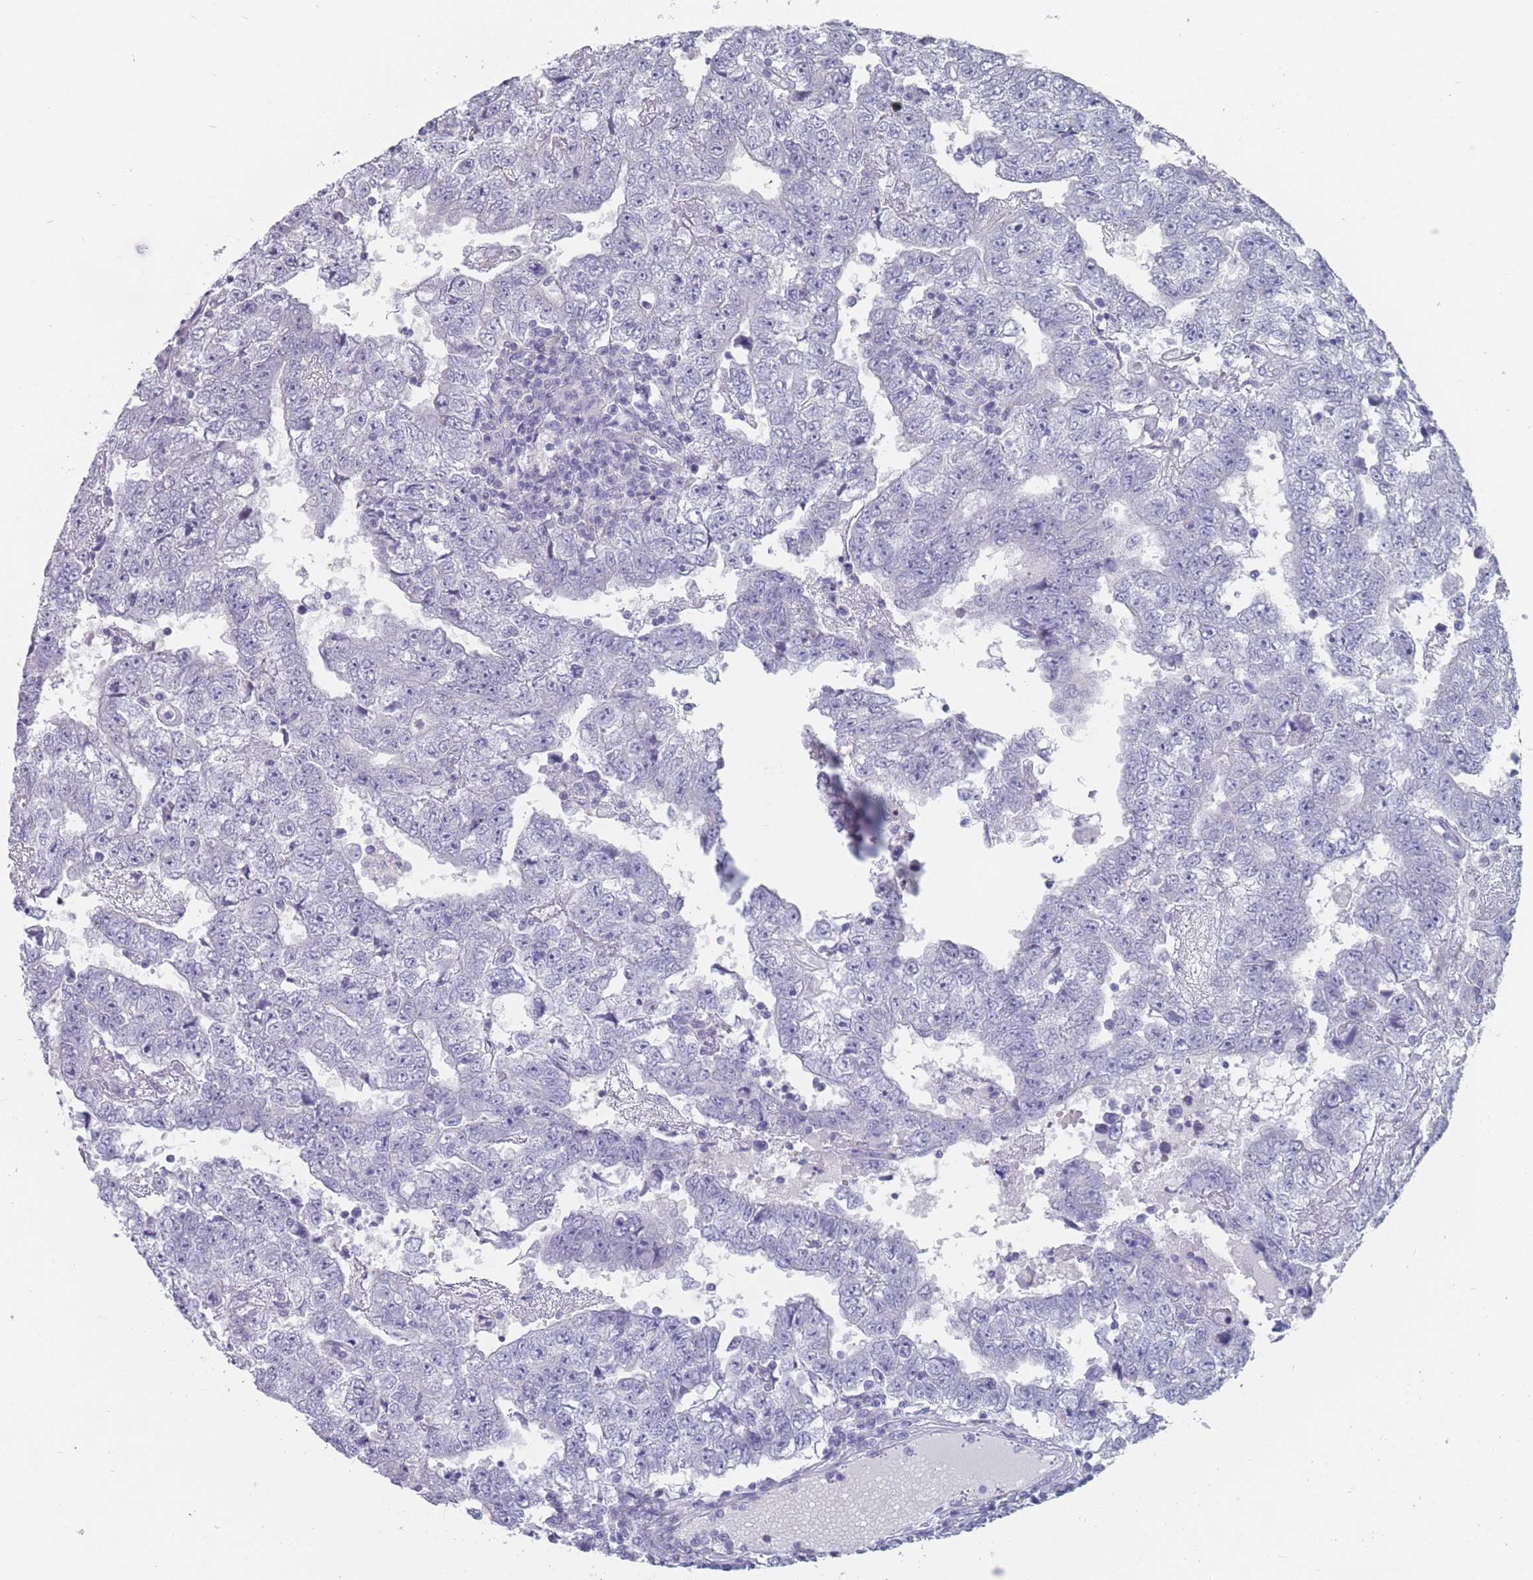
{"staining": {"intensity": "negative", "quantity": "none", "location": "none"}, "tissue": "testis cancer", "cell_type": "Tumor cells", "image_type": "cancer", "snomed": [{"axis": "morphology", "description": "Carcinoma, Embryonal, NOS"}, {"axis": "topography", "description": "Testis"}], "caption": "This is an immunohistochemistry micrograph of testis cancer. There is no staining in tumor cells.", "gene": "CYP51A1", "patient": {"sex": "male", "age": 25}}